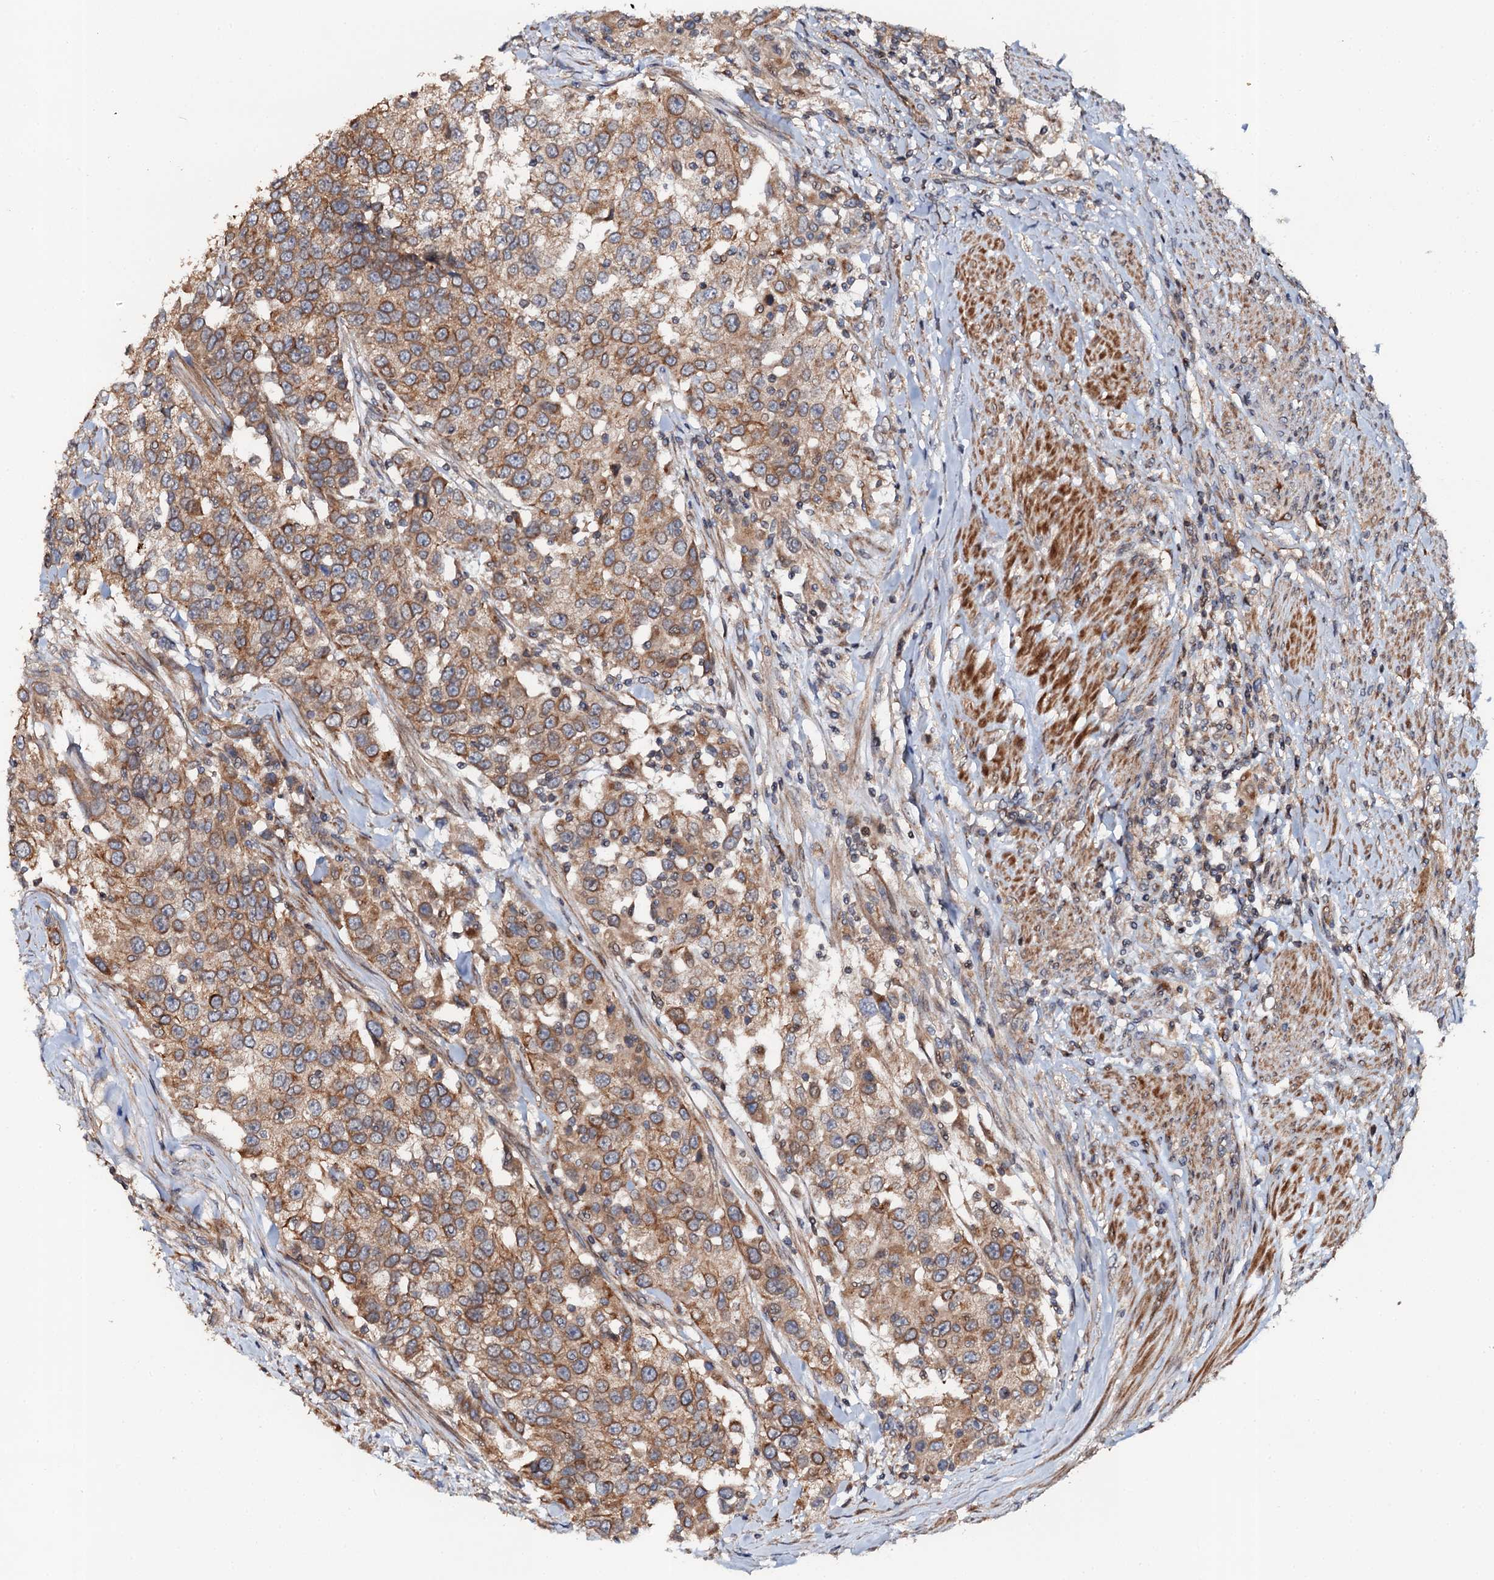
{"staining": {"intensity": "moderate", "quantity": ">75%", "location": "cytoplasmic/membranous"}, "tissue": "urothelial cancer", "cell_type": "Tumor cells", "image_type": "cancer", "snomed": [{"axis": "morphology", "description": "Urothelial carcinoma, High grade"}, {"axis": "topography", "description": "Urinary bladder"}], "caption": "DAB immunohistochemical staining of human urothelial carcinoma (high-grade) demonstrates moderate cytoplasmic/membranous protein staining in approximately >75% of tumor cells.", "gene": "GLCE", "patient": {"sex": "female", "age": 80}}